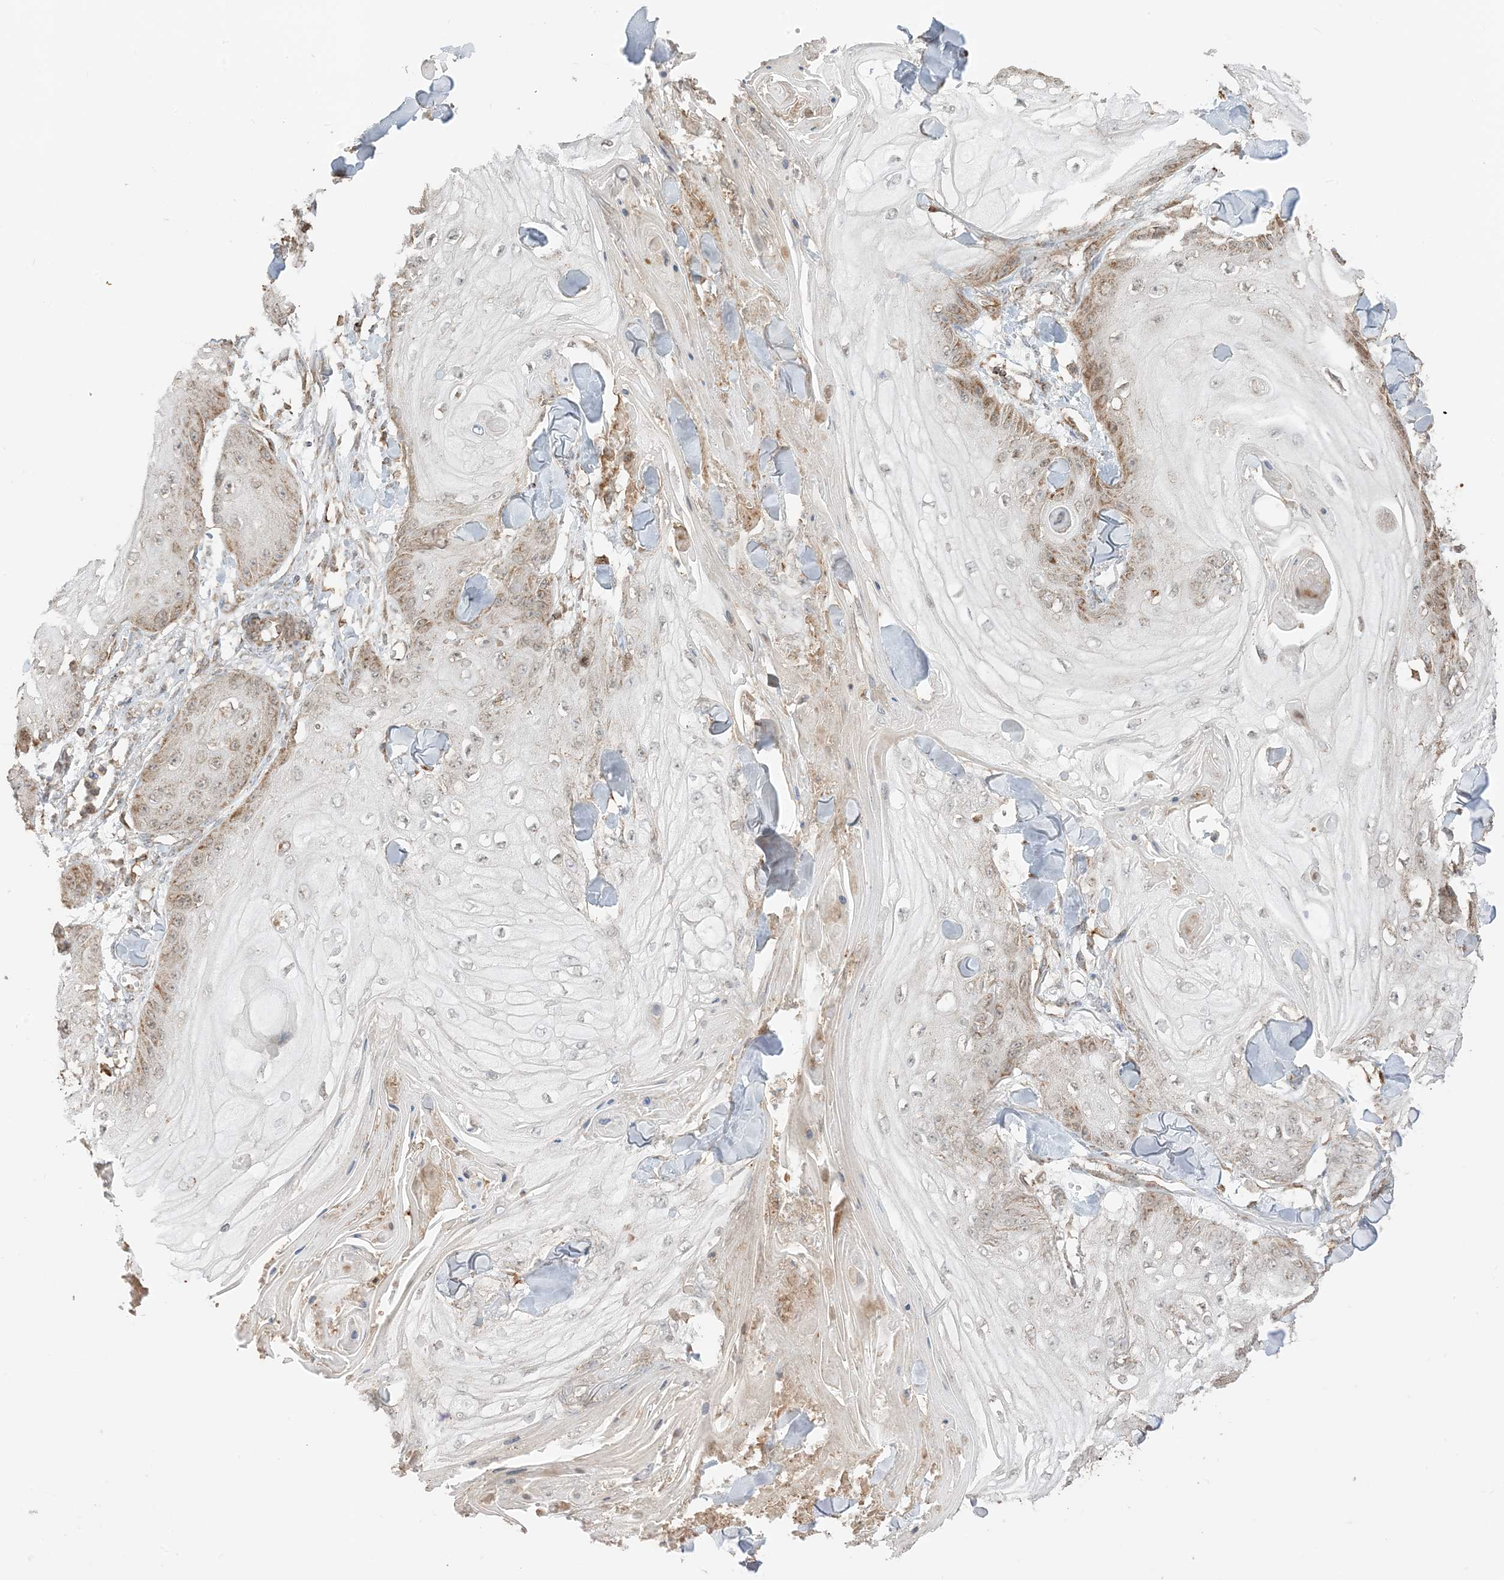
{"staining": {"intensity": "moderate", "quantity": "<25%", "location": "cytoplasmic/membranous"}, "tissue": "skin cancer", "cell_type": "Tumor cells", "image_type": "cancer", "snomed": [{"axis": "morphology", "description": "Squamous cell carcinoma, NOS"}, {"axis": "topography", "description": "Skin"}], "caption": "Moderate cytoplasmic/membranous expression is identified in about <25% of tumor cells in skin cancer. (DAB (3,3'-diaminobenzidine) IHC with brightfield microscopy, high magnification).", "gene": "N4BP3", "patient": {"sex": "male", "age": 74}}